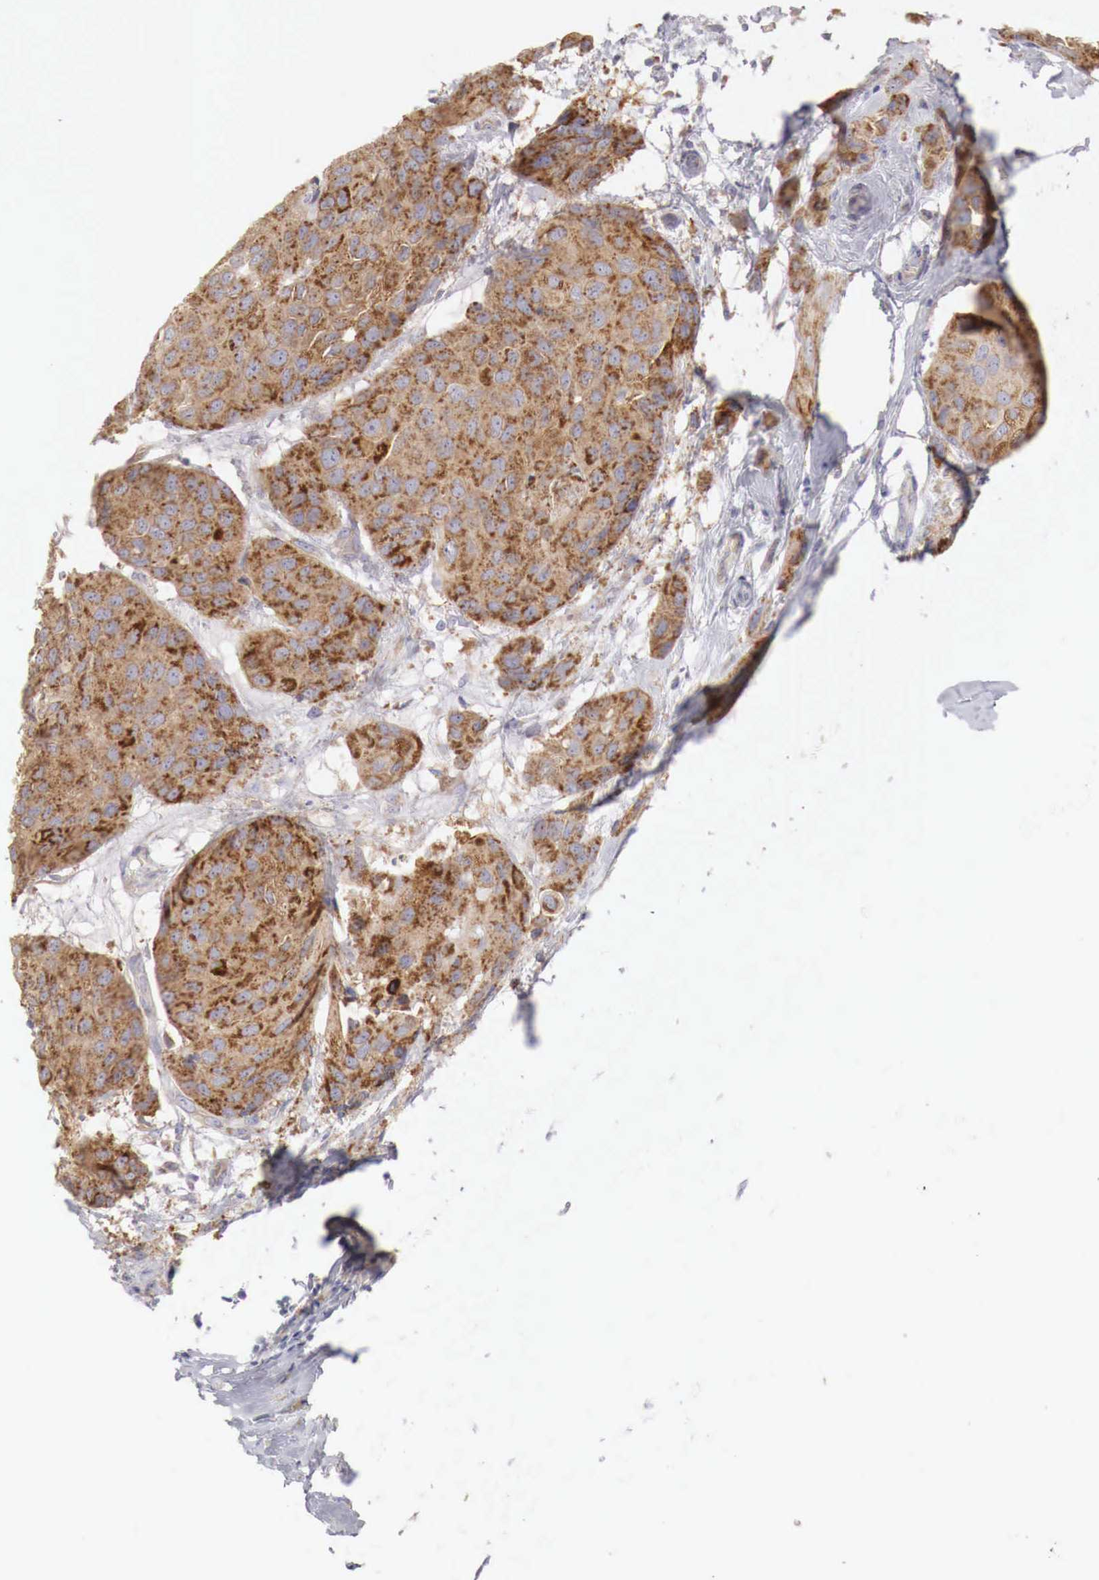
{"staining": {"intensity": "moderate", "quantity": ">75%", "location": "cytoplasmic/membranous"}, "tissue": "breast cancer", "cell_type": "Tumor cells", "image_type": "cancer", "snomed": [{"axis": "morphology", "description": "Duct carcinoma"}, {"axis": "topography", "description": "Breast"}], "caption": "IHC photomicrograph of neoplastic tissue: breast invasive ductal carcinoma stained using immunohistochemistry exhibits medium levels of moderate protein expression localized specifically in the cytoplasmic/membranous of tumor cells, appearing as a cytoplasmic/membranous brown color.", "gene": "NSDHL", "patient": {"sex": "female", "age": 68}}